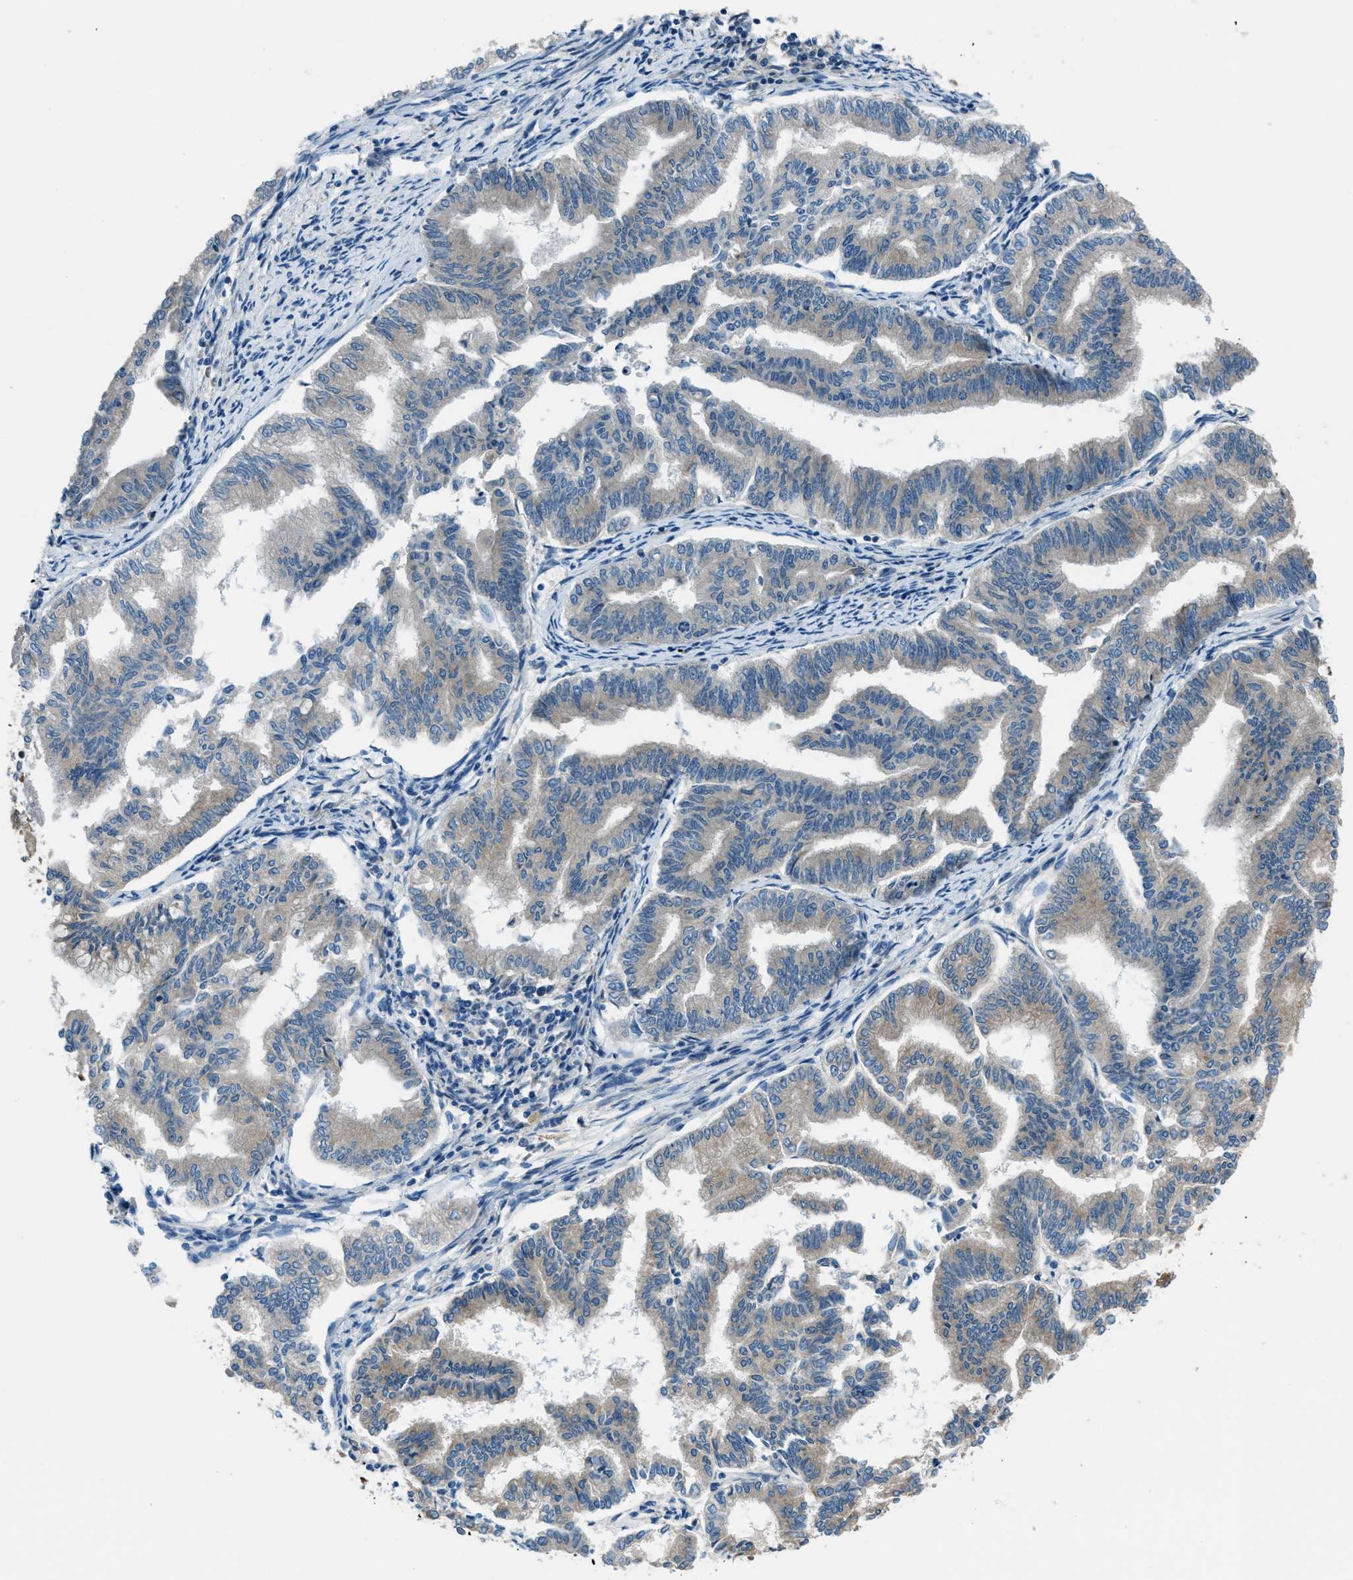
{"staining": {"intensity": "negative", "quantity": "none", "location": "none"}, "tissue": "endometrial cancer", "cell_type": "Tumor cells", "image_type": "cancer", "snomed": [{"axis": "morphology", "description": "Adenocarcinoma, NOS"}, {"axis": "topography", "description": "Endometrium"}], "caption": "Immunohistochemical staining of adenocarcinoma (endometrial) shows no significant expression in tumor cells.", "gene": "ARFGAP2", "patient": {"sex": "female", "age": 79}}